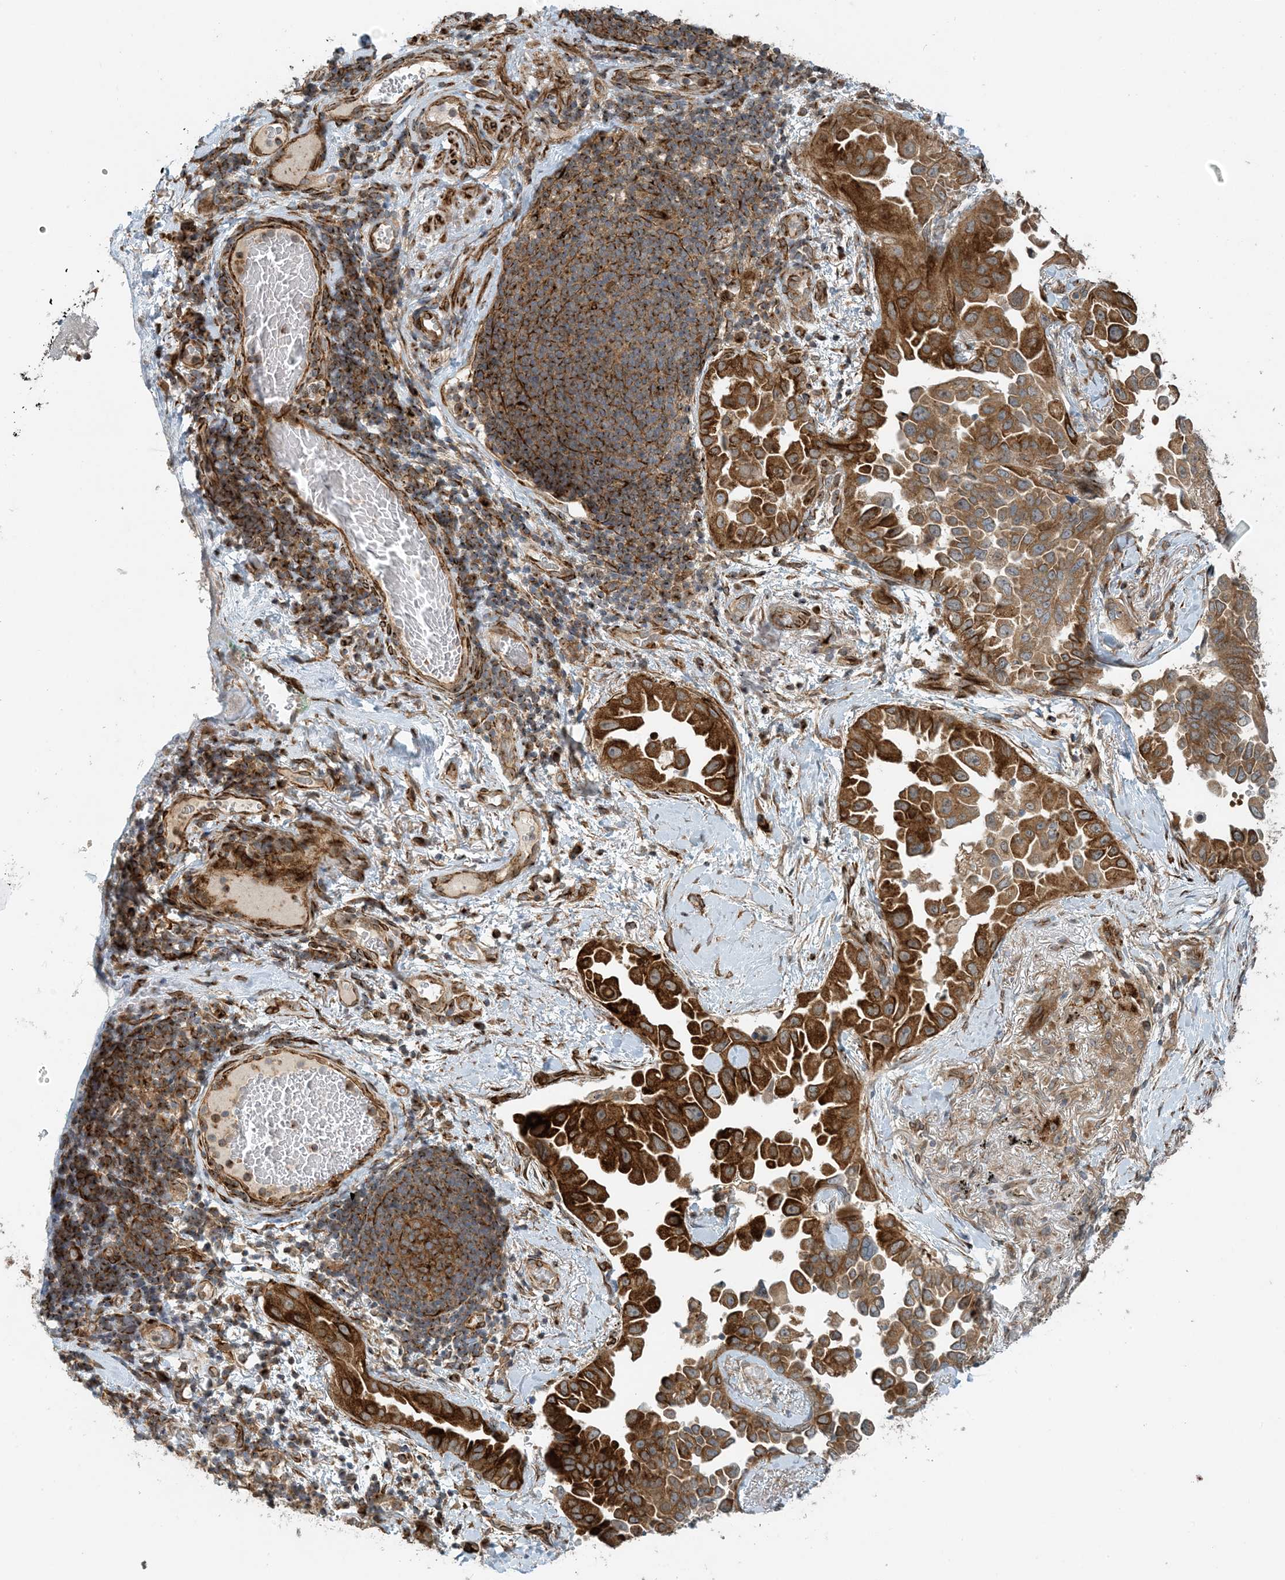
{"staining": {"intensity": "strong", "quantity": ">75%", "location": "cytoplasmic/membranous"}, "tissue": "lung cancer", "cell_type": "Tumor cells", "image_type": "cancer", "snomed": [{"axis": "morphology", "description": "Adenocarcinoma, NOS"}, {"axis": "topography", "description": "Lung"}], "caption": "Immunohistochemical staining of human lung adenocarcinoma reveals strong cytoplasmic/membranous protein expression in about >75% of tumor cells.", "gene": "ZBTB3", "patient": {"sex": "female", "age": 67}}